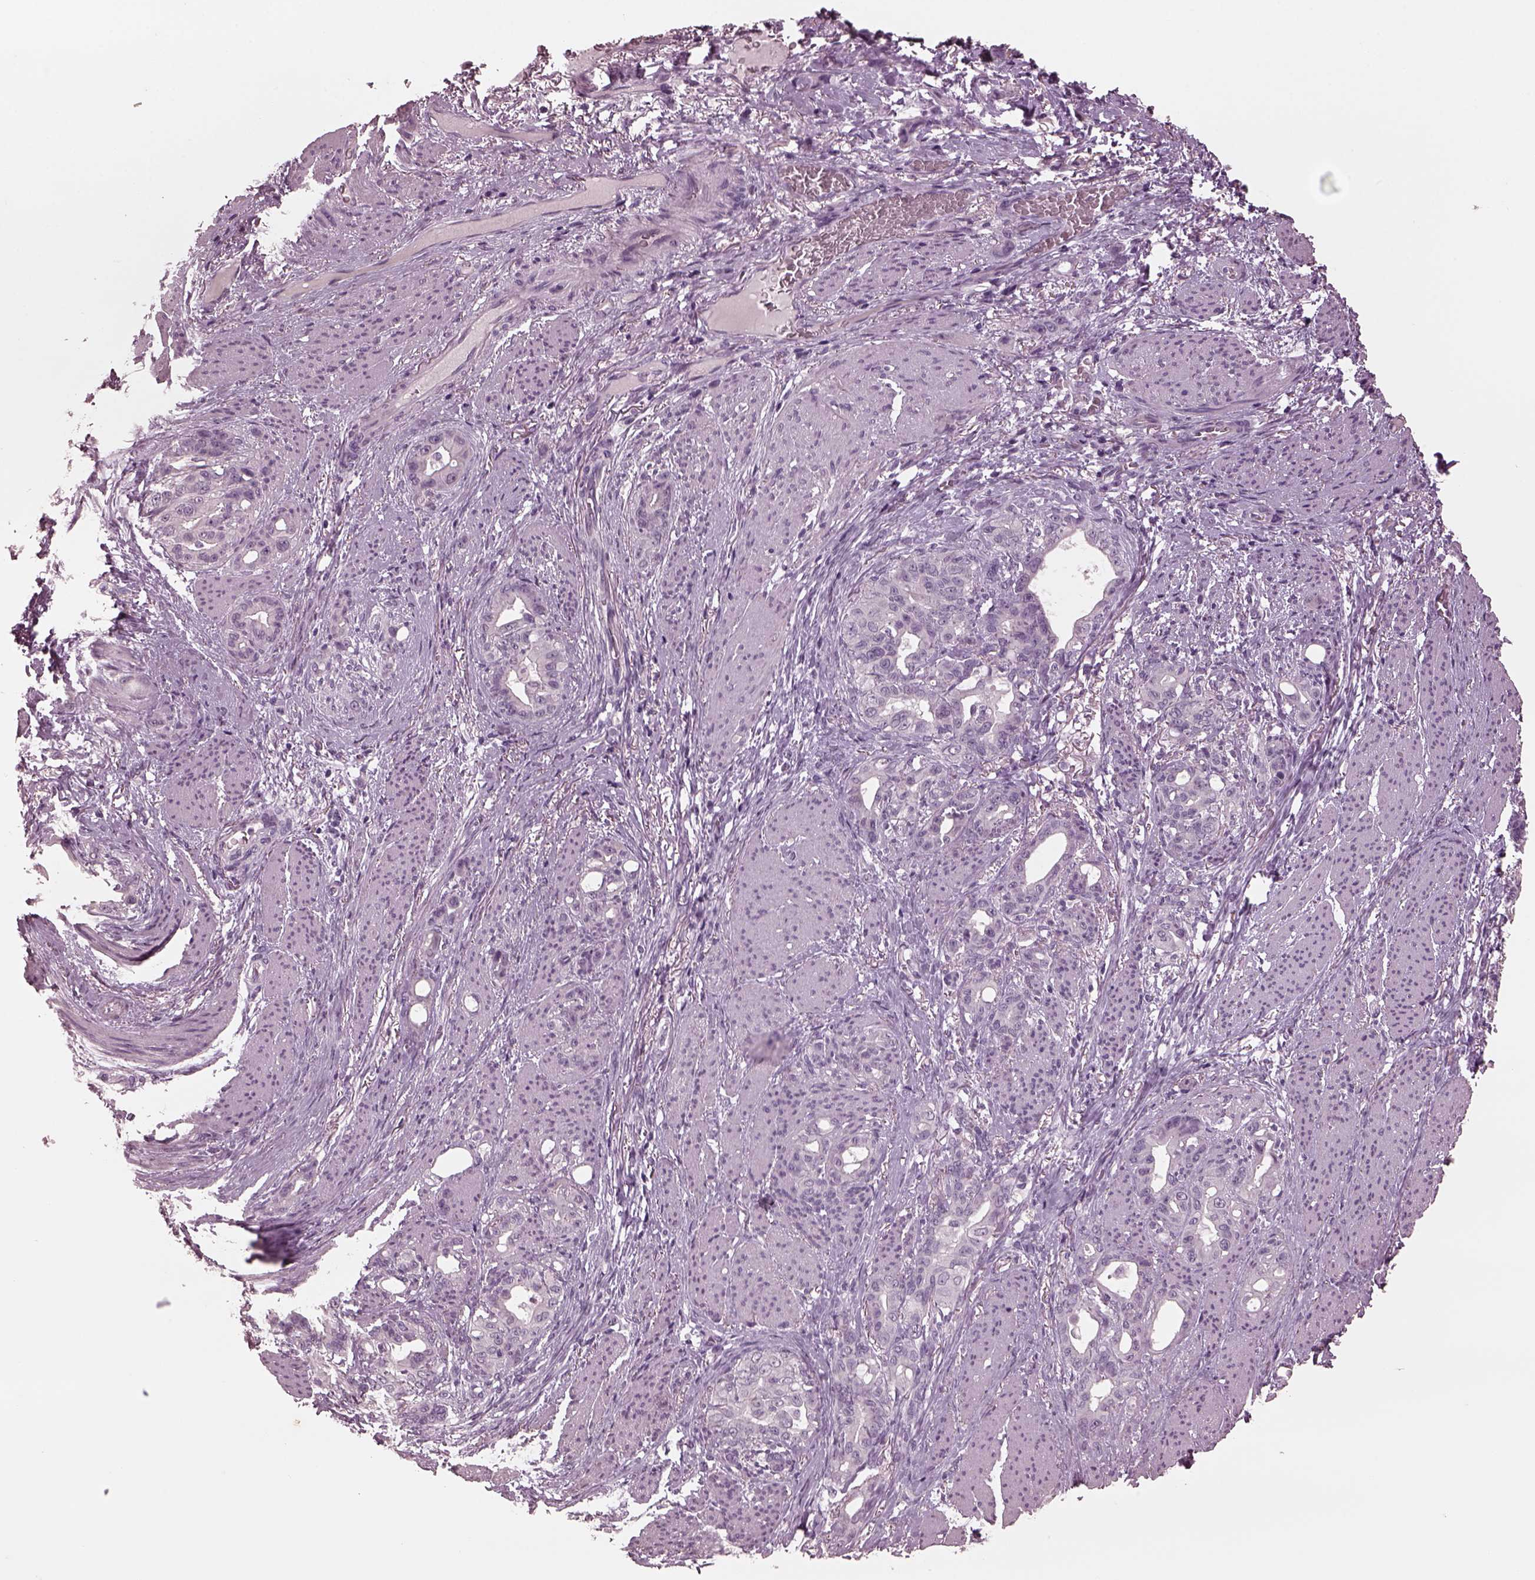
{"staining": {"intensity": "negative", "quantity": "none", "location": "none"}, "tissue": "stomach cancer", "cell_type": "Tumor cells", "image_type": "cancer", "snomed": [{"axis": "morphology", "description": "Normal tissue, NOS"}, {"axis": "morphology", "description": "Adenocarcinoma, NOS"}, {"axis": "topography", "description": "Esophagus"}, {"axis": "topography", "description": "Stomach, upper"}], "caption": "IHC micrograph of stomach adenocarcinoma stained for a protein (brown), which demonstrates no positivity in tumor cells.", "gene": "CGA", "patient": {"sex": "male", "age": 62}}